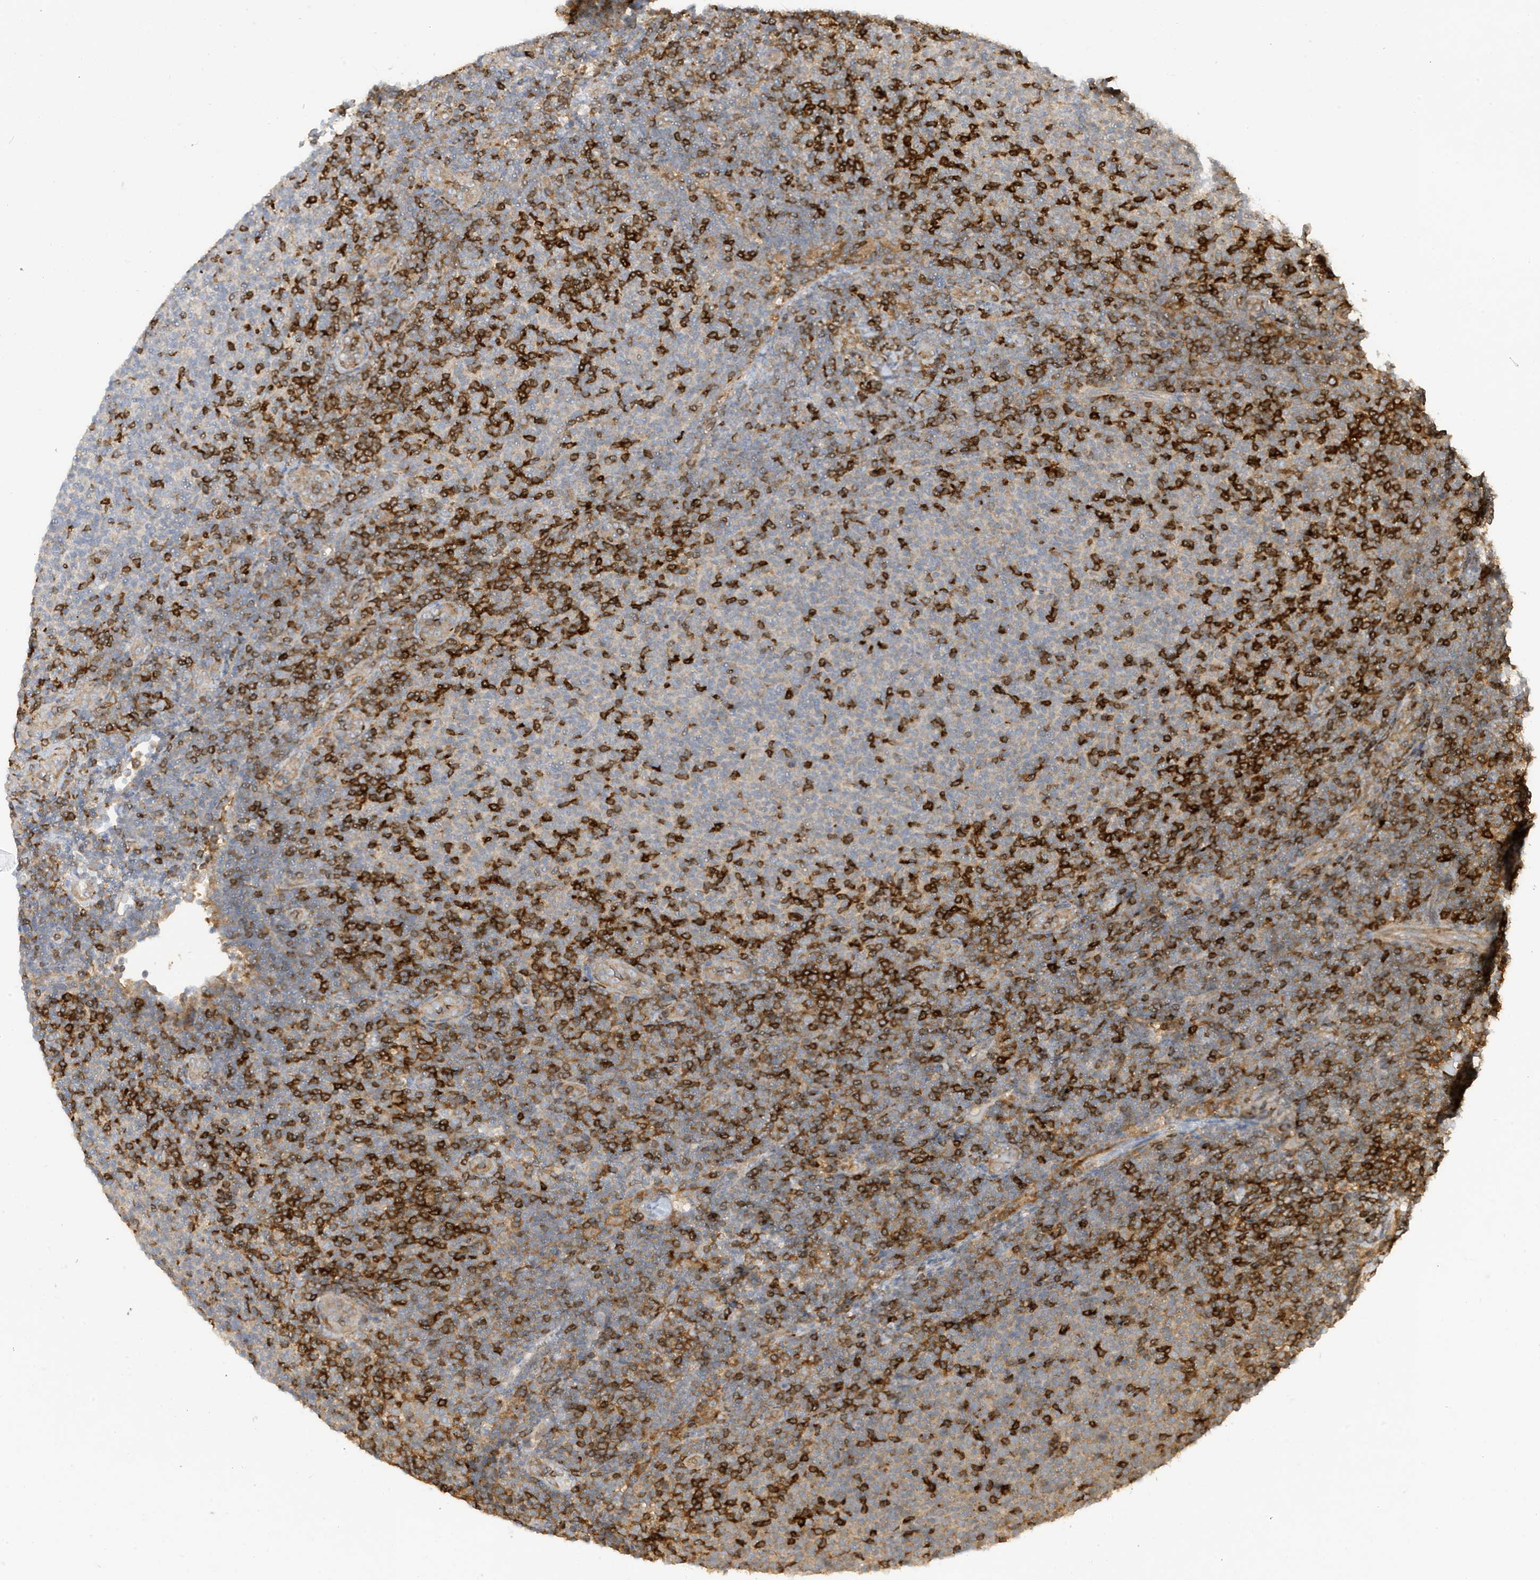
{"staining": {"intensity": "negative", "quantity": "none", "location": "none"}, "tissue": "lymphoma", "cell_type": "Tumor cells", "image_type": "cancer", "snomed": [{"axis": "morphology", "description": "Malignant lymphoma, non-Hodgkin's type, Low grade"}, {"axis": "topography", "description": "Lymph node"}], "caption": "Immunohistochemistry (IHC) micrograph of malignant lymphoma, non-Hodgkin's type (low-grade) stained for a protein (brown), which shows no staining in tumor cells. The staining is performed using DAB brown chromogen with nuclei counter-stained in using hematoxylin.", "gene": "PHACTR2", "patient": {"sex": "male", "age": 66}}